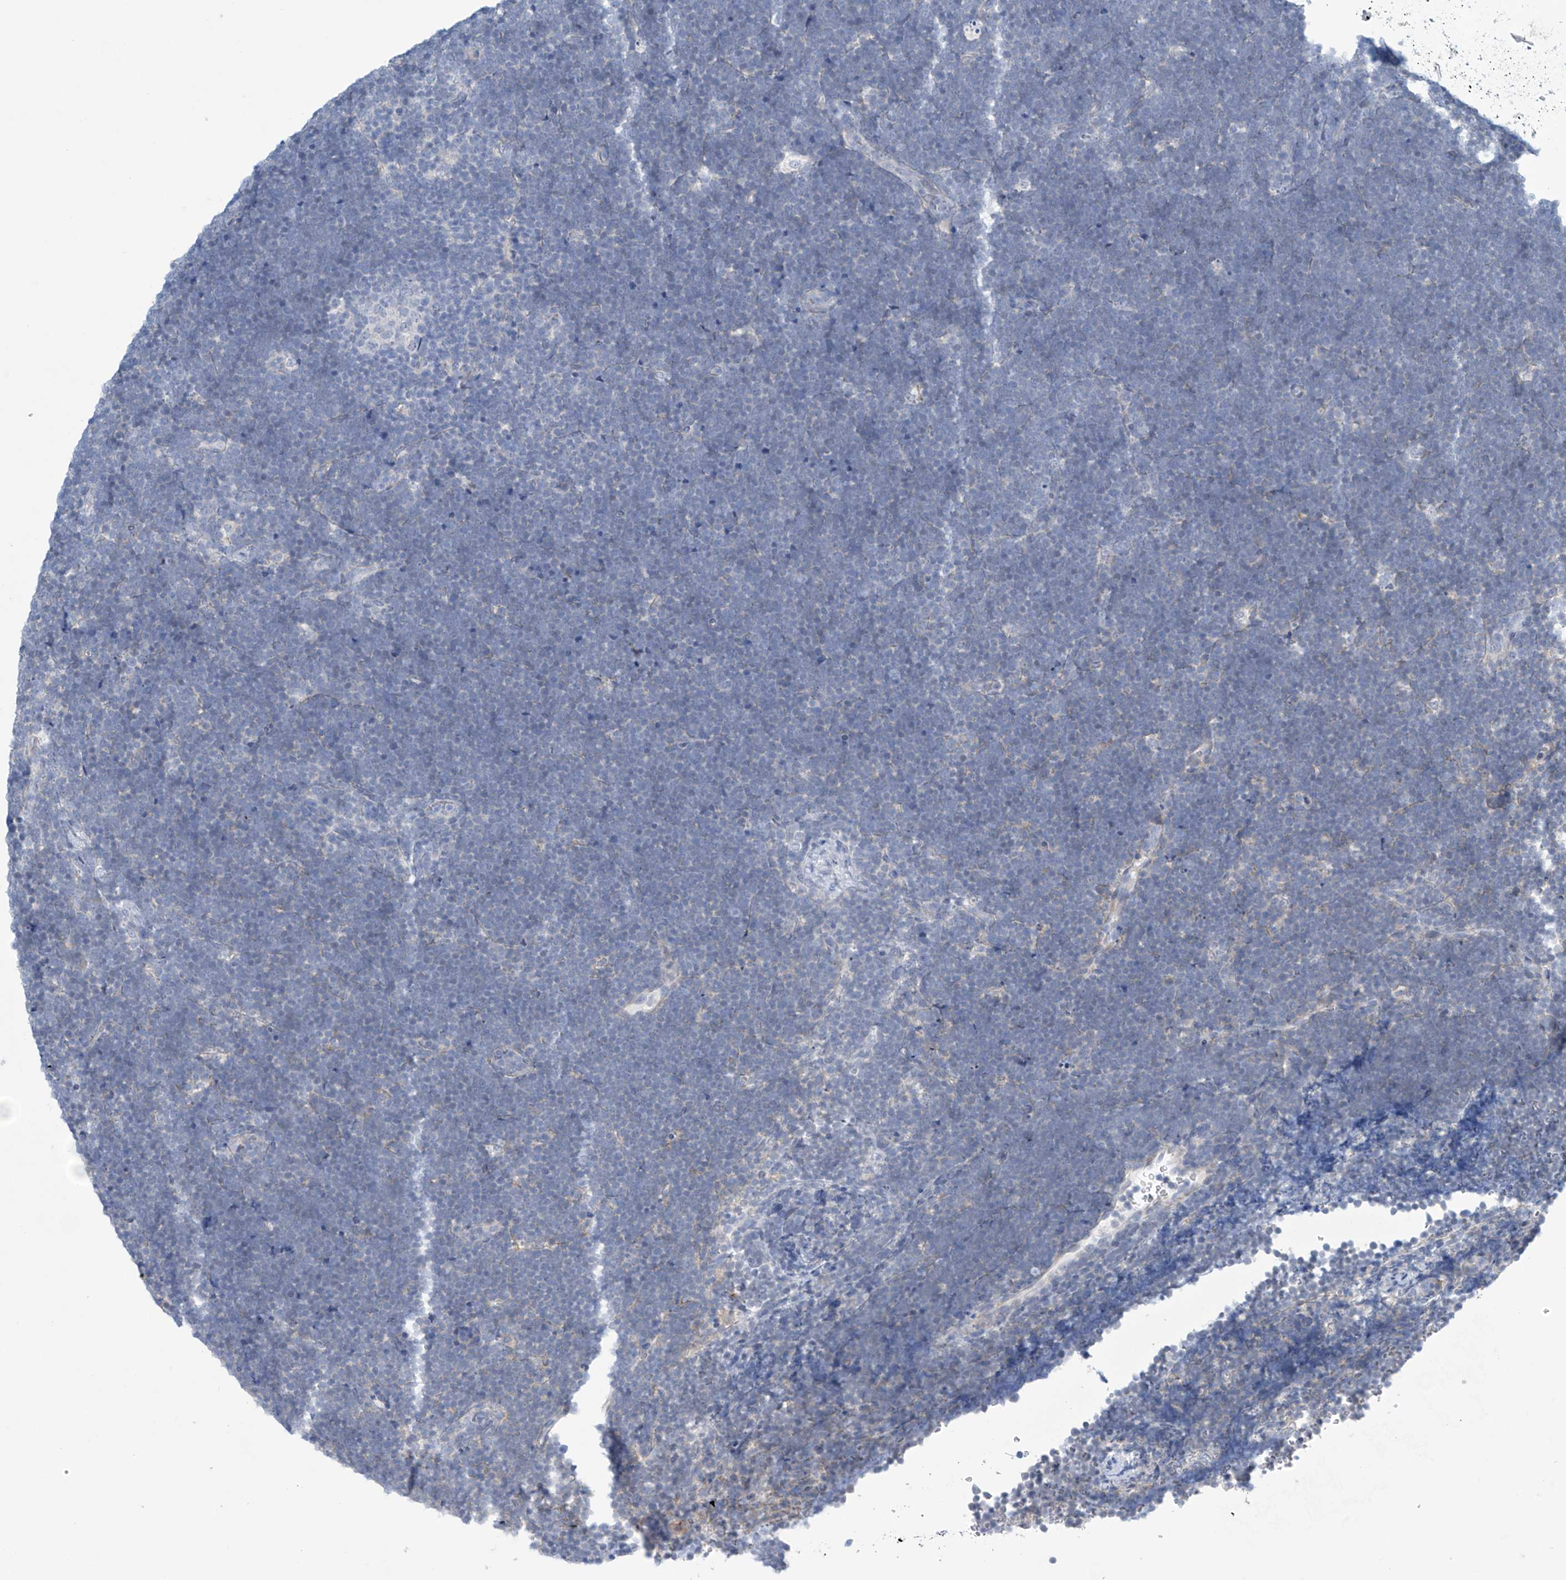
{"staining": {"intensity": "negative", "quantity": "none", "location": "none"}, "tissue": "lymphoma", "cell_type": "Tumor cells", "image_type": "cancer", "snomed": [{"axis": "morphology", "description": "Malignant lymphoma, non-Hodgkin's type, High grade"}, {"axis": "topography", "description": "Lymph node"}], "caption": "Lymphoma was stained to show a protein in brown. There is no significant positivity in tumor cells.", "gene": "SLC35A5", "patient": {"sex": "male", "age": 13}}